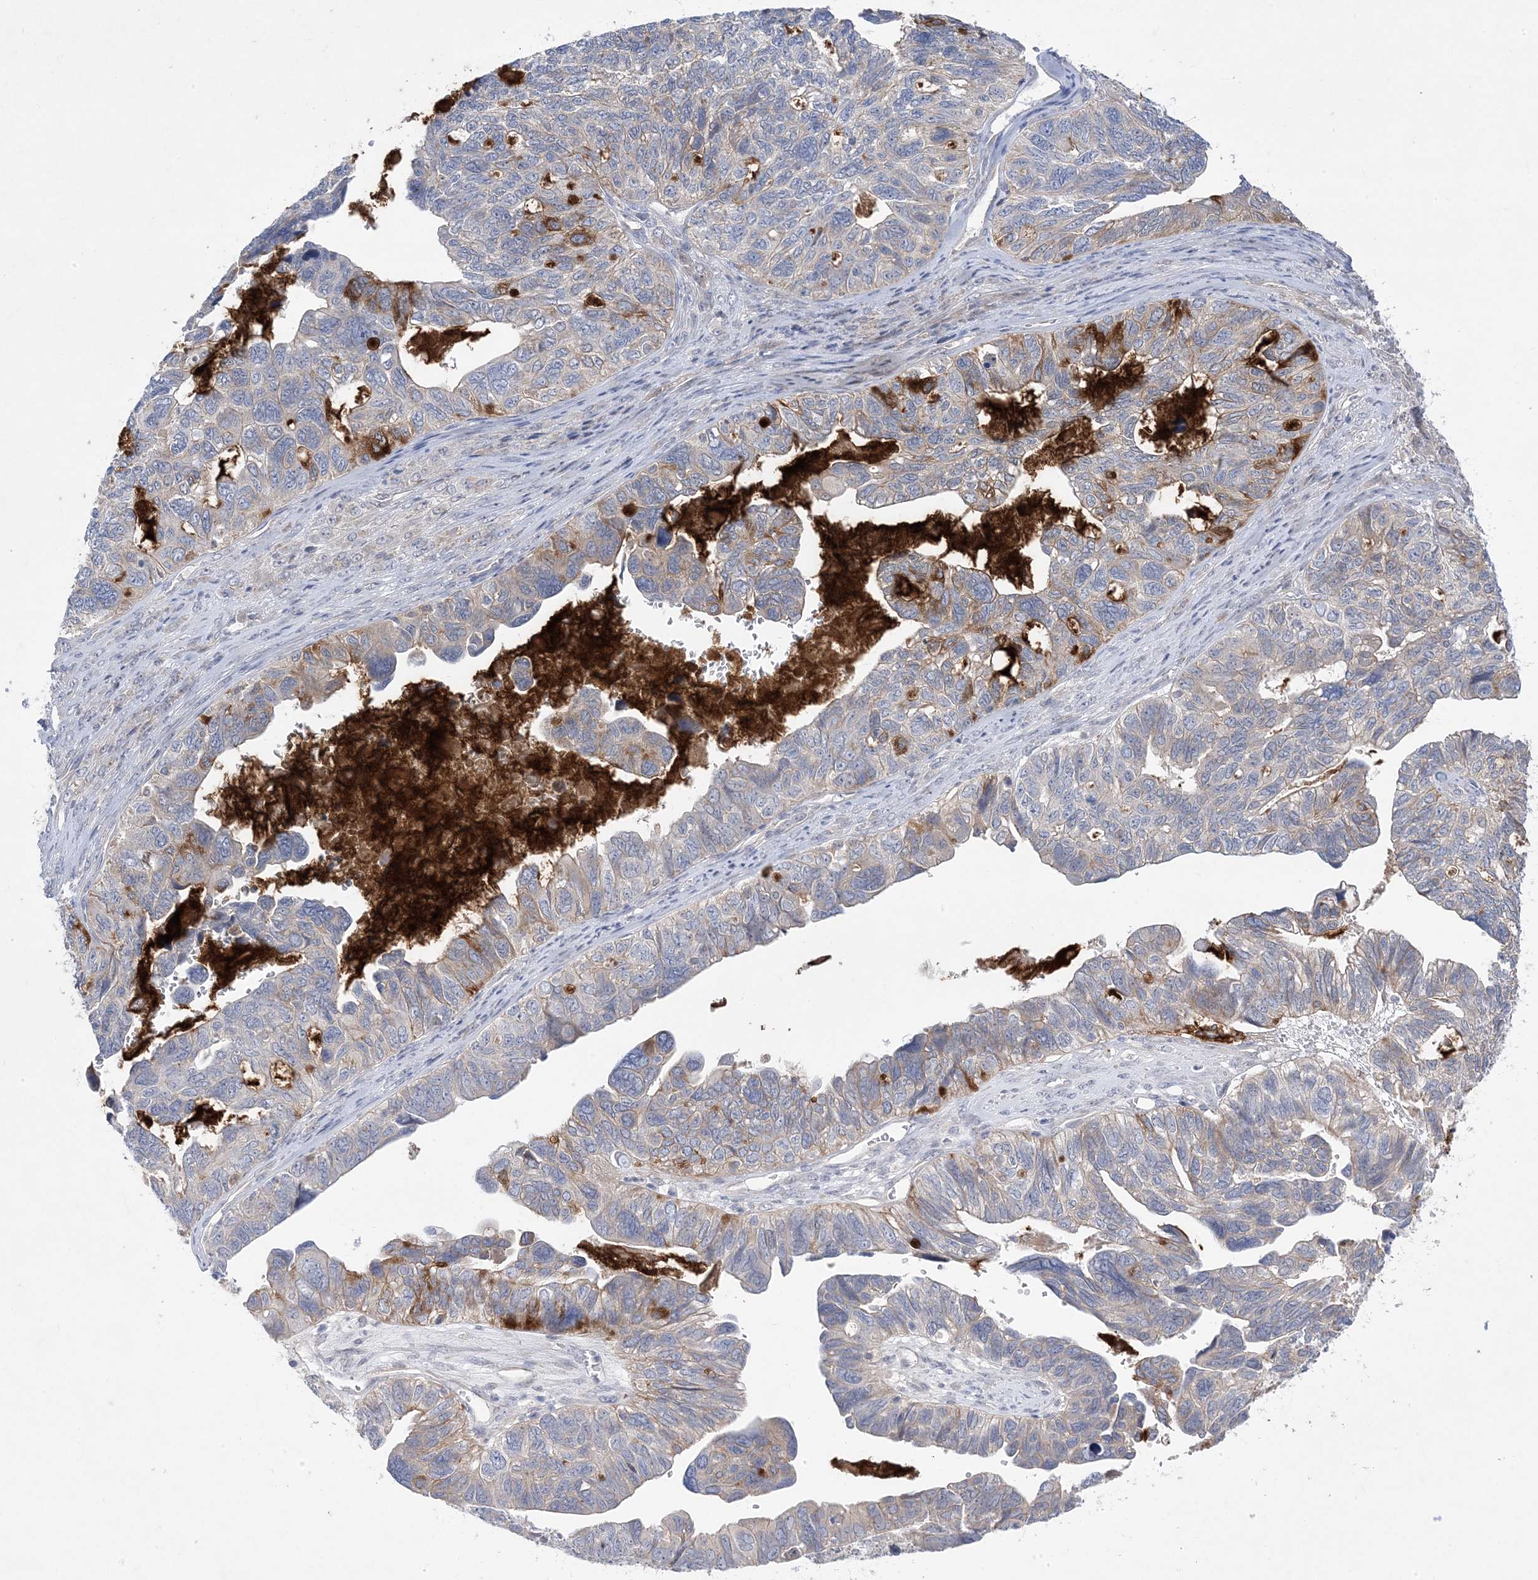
{"staining": {"intensity": "weak", "quantity": "<25%", "location": "cytoplasmic/membranous"}, "tissue": "ovarian cancer", "cell_type": "Tumor cells", "image_type": "cancer", "snomed": [{"axis": "morphology", "description": "Cystadenocarcinoma, serous, NOS"}, {"axis": "topography", "description": "Ovary"}], "caption": "This is an immunohistochemistry photomicrograph of human ovarian serous cystadenocarcinoma. There is no positivity in tumor cells.", "gene": "ANAPC1", "patient": {"sex": "female", "age": 79}}